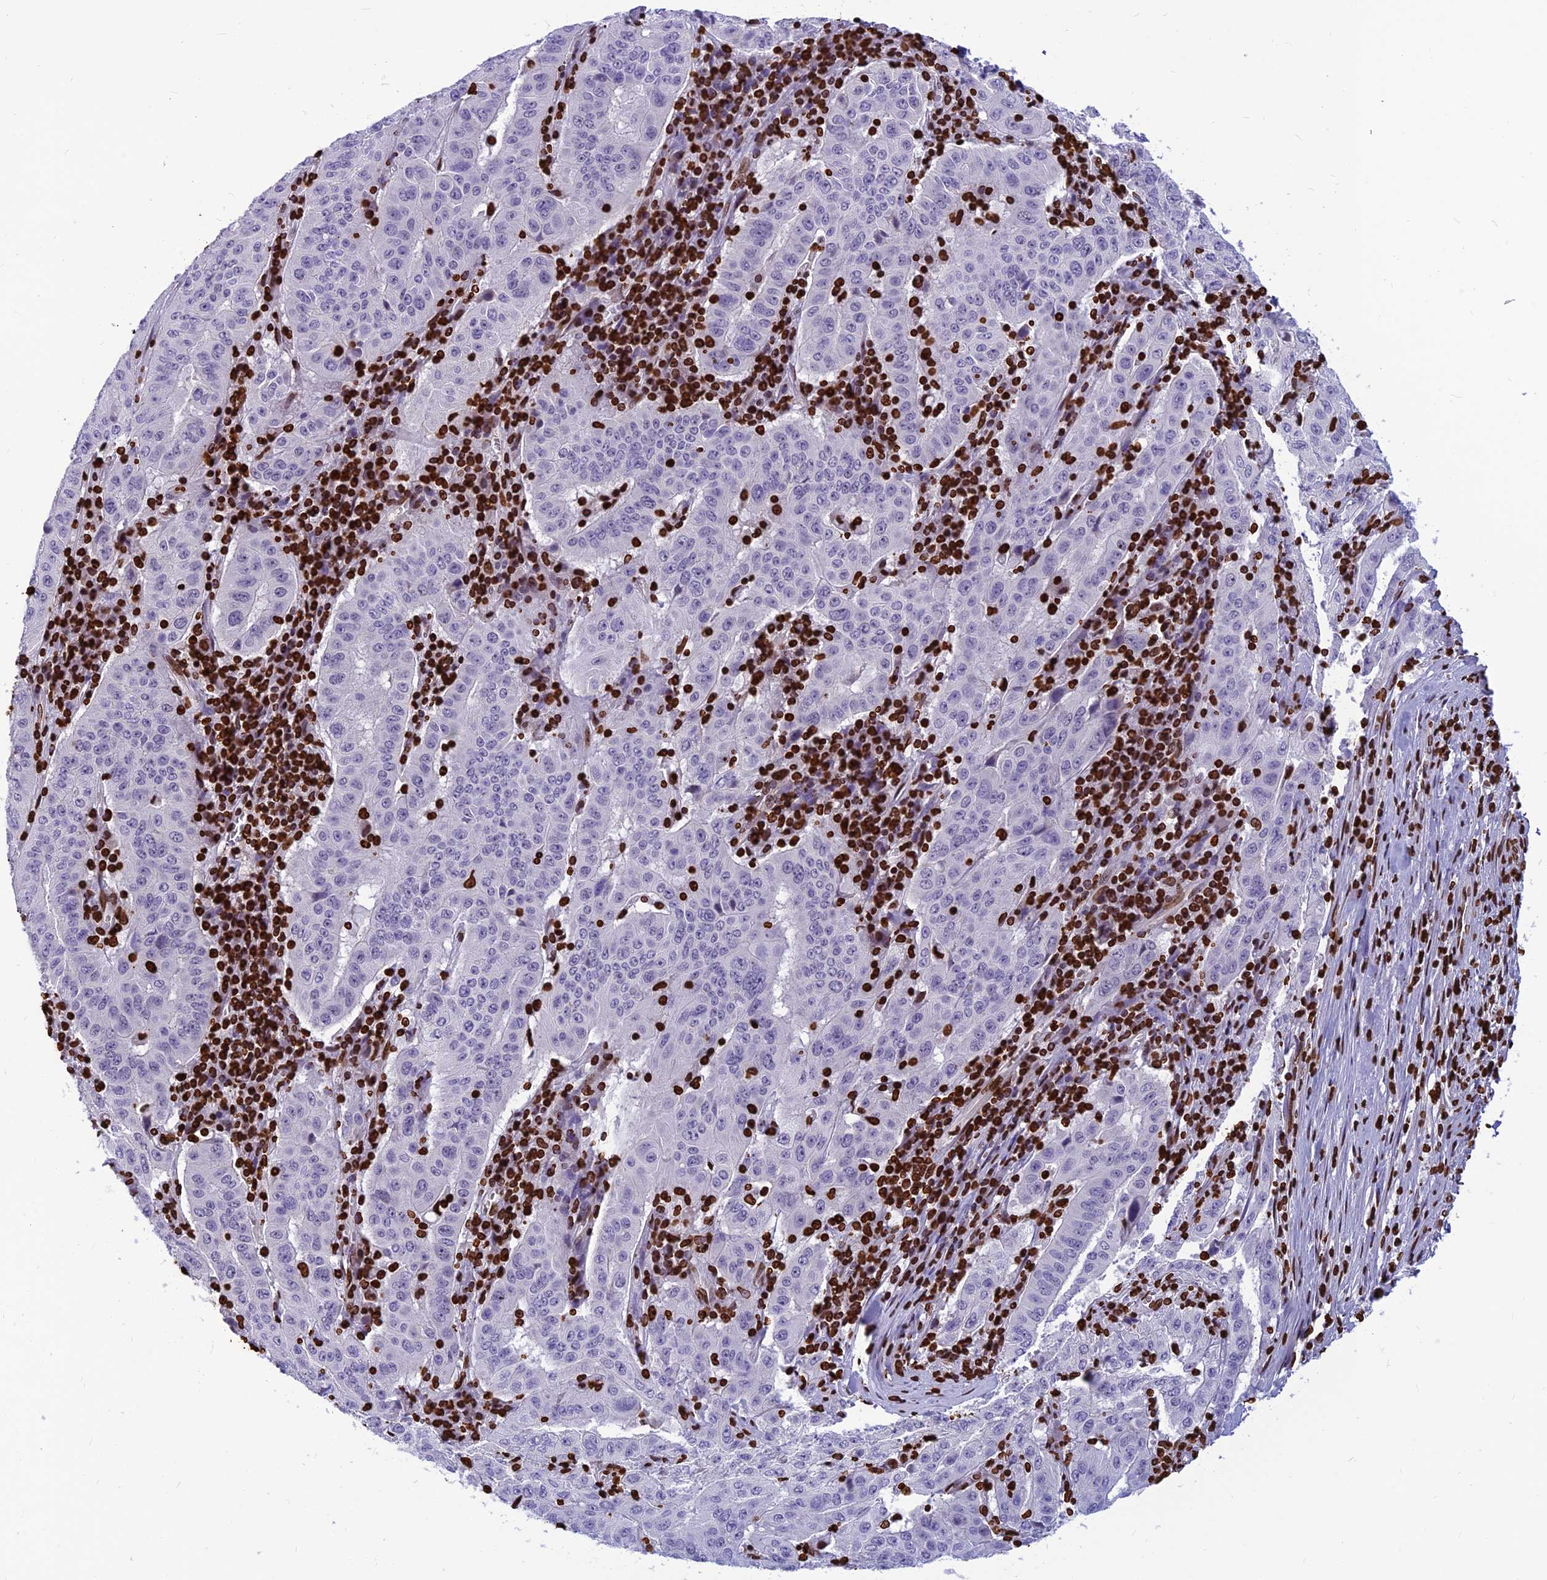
{"staining": {"intensity": "negative", "quantity": "none", "location": "none"}, "tissue": "pancreatic cancer", "cell_type": "Tumor cells", "image_type": "cancer", "snomed": [{"axis": "morphology", "description": "Adenocarcinoma, NOS"}, {"axis": "topography", "description": "Pancreas"}], "caption": "Image shows no significant protein staining in tumor cells of pancreatic cancer (adenocarcinoma). Brightfield microscopy of IHC stained with DAB (3,3'-diaminobenzidine) (brown) and hematoxylin (blue), captured at high magnification.", "gene": "AKAP17A", "patient": {"sex": "male", "age": 63}}